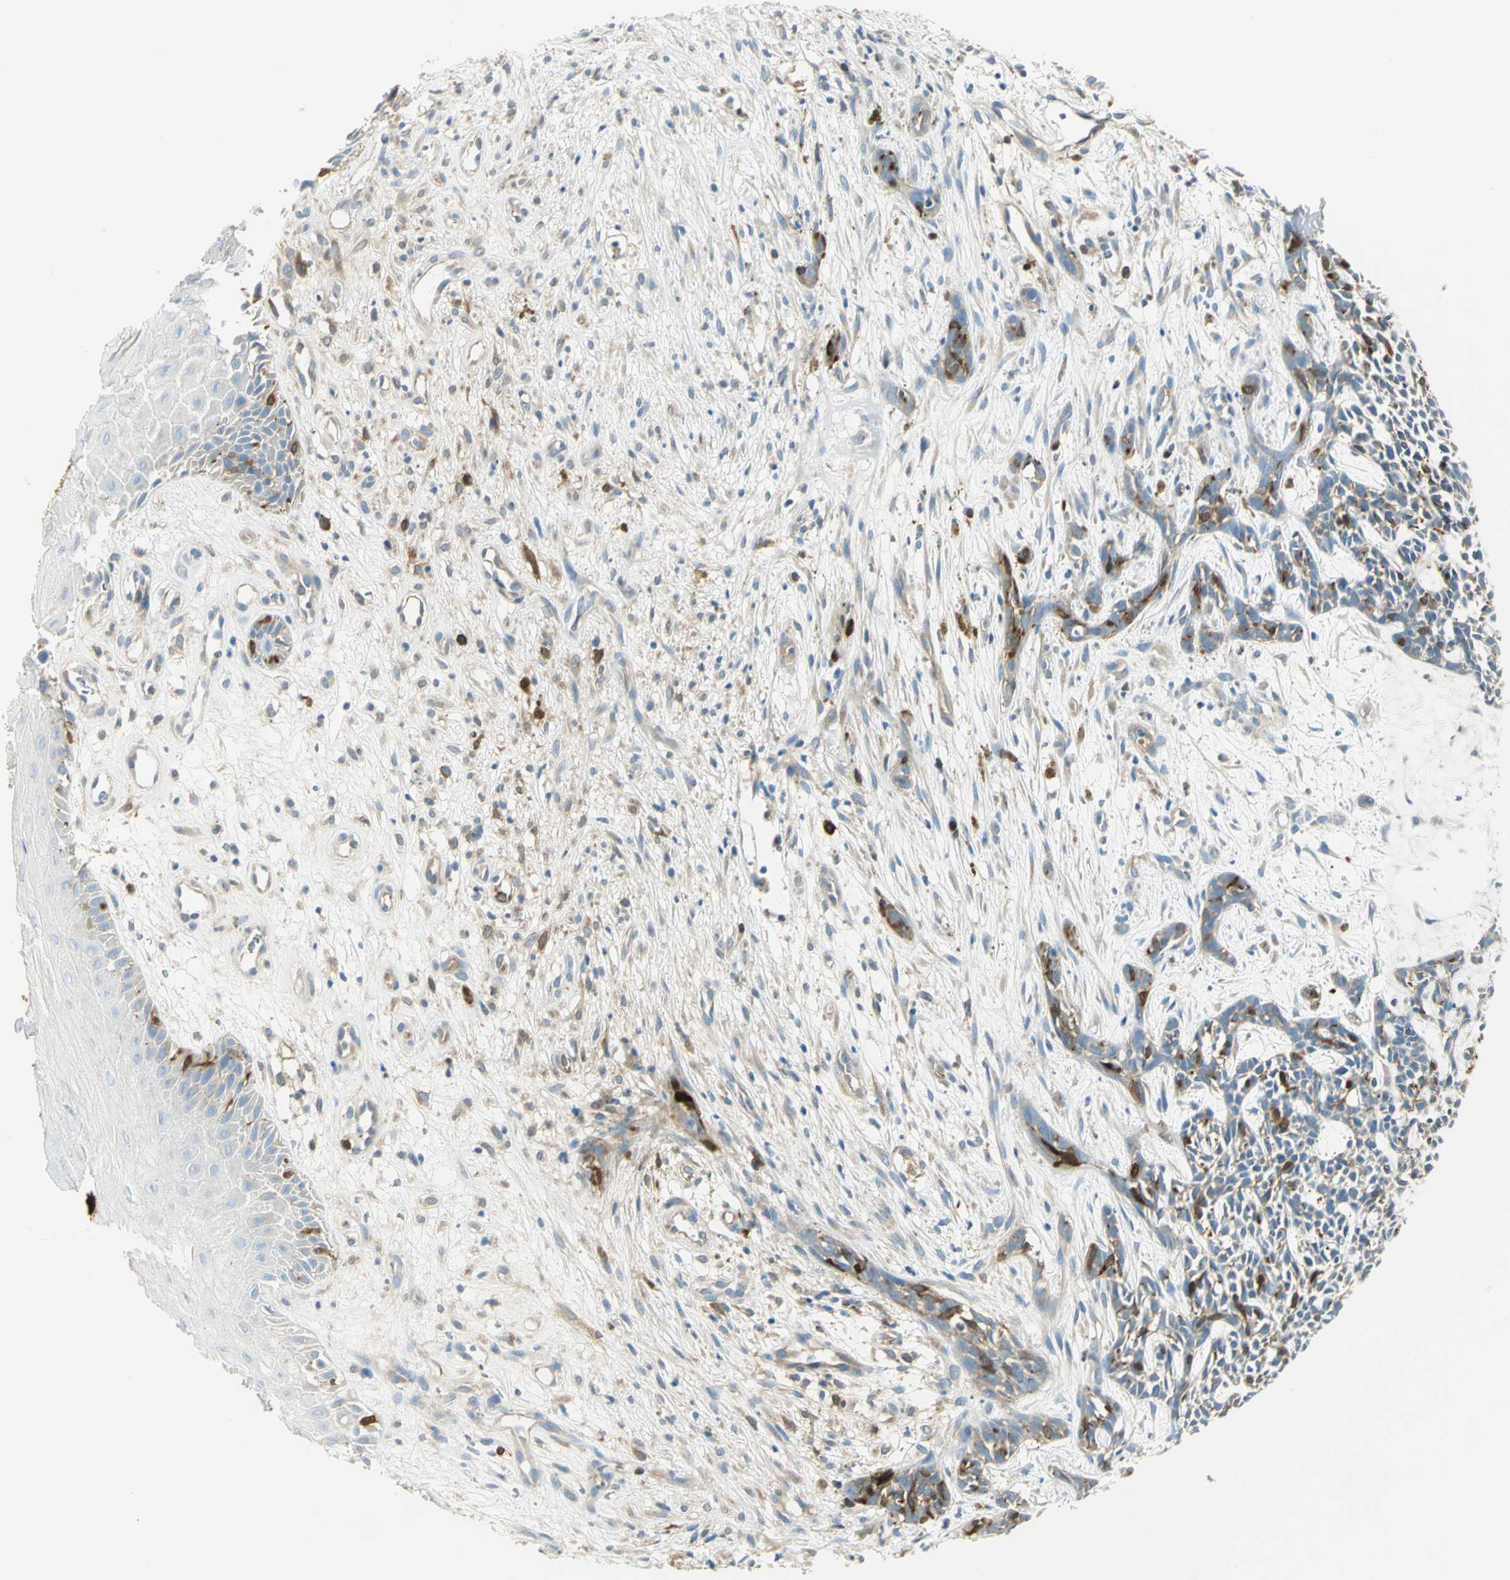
{"staining": {"intensity": "moderate", "quantity": ">75%", "location": "cytoplasmic/membranous"}, "tissue": "skin cancer", "cell_type": "Tumor cells", "image_type": "cancer", "snomed": [{"axis": "morphology", "description": "Basal cell carcinoma"}, {"axis": "topography", "description": "Skin"}], "caption": "There is medium levels of moderate cytoplasmic/membranous expression in tumor cells of skin cancer (basal cell carcinoma), as demonstrated by immunohistochemical staining (brown color).", "gene": "WARS1", "patient": {"sex": "female", "age": 84}}